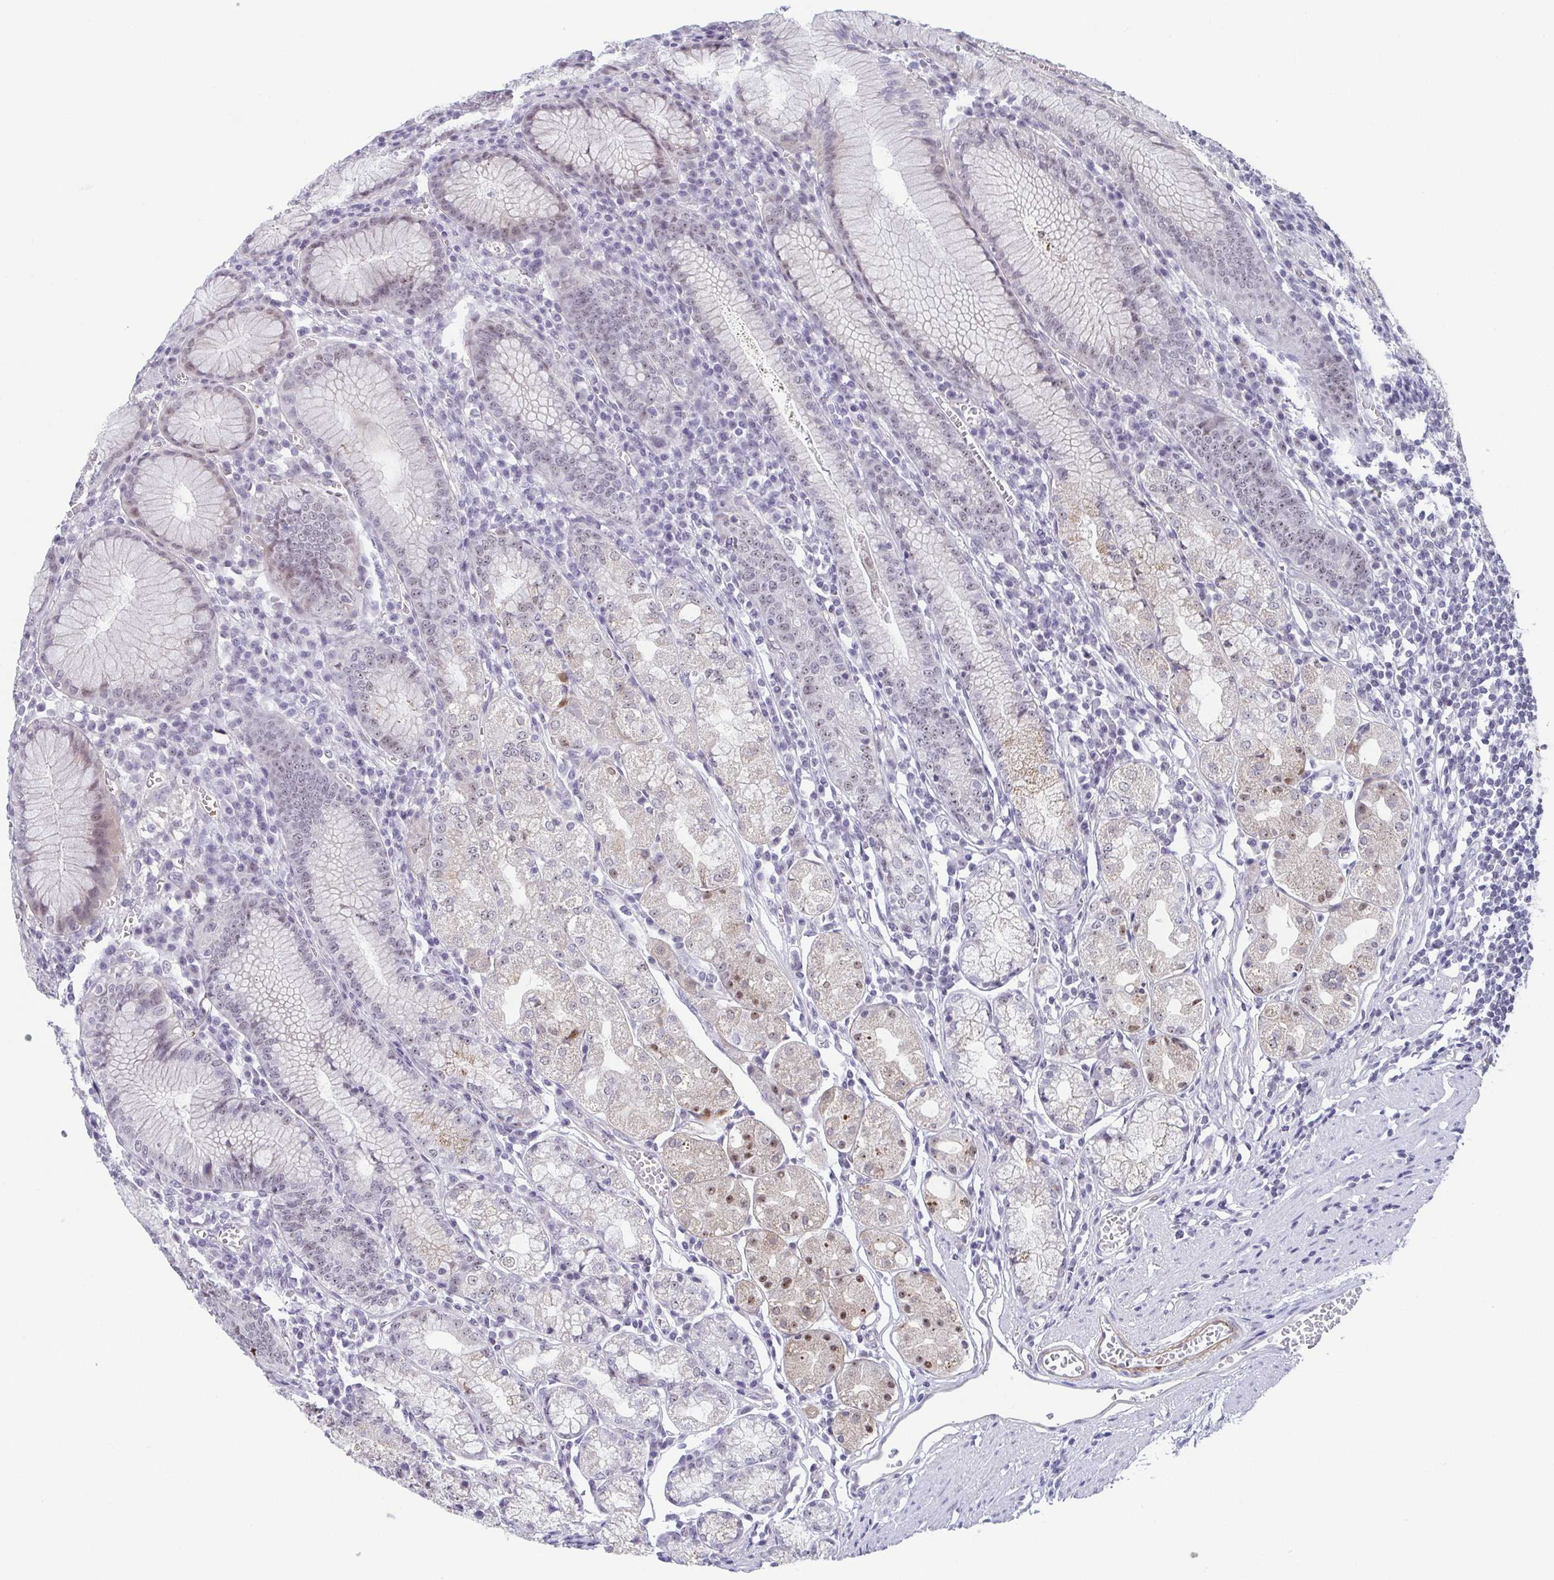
{"staining": {"intensity": "moderate", "quantity": "<25%", "location": "cytoplasmic/membranous,nuclear"}, "tissue": "stomach", "cell_type": "Glandular cells", "image_type": "normal", "snomed": [{"axis": "morphology", "description": "Normal tissue, NOS"}, {"axis": "topography", "description": "Stomach"}], "caption": "Protein staining of benign stomach exhibits moderate cytoplasmic/membranous,nuclear positivity in about <25% of glandular cells.", "gene": "EXOSC7", "patient": {"sex": "male", "age": 55}}